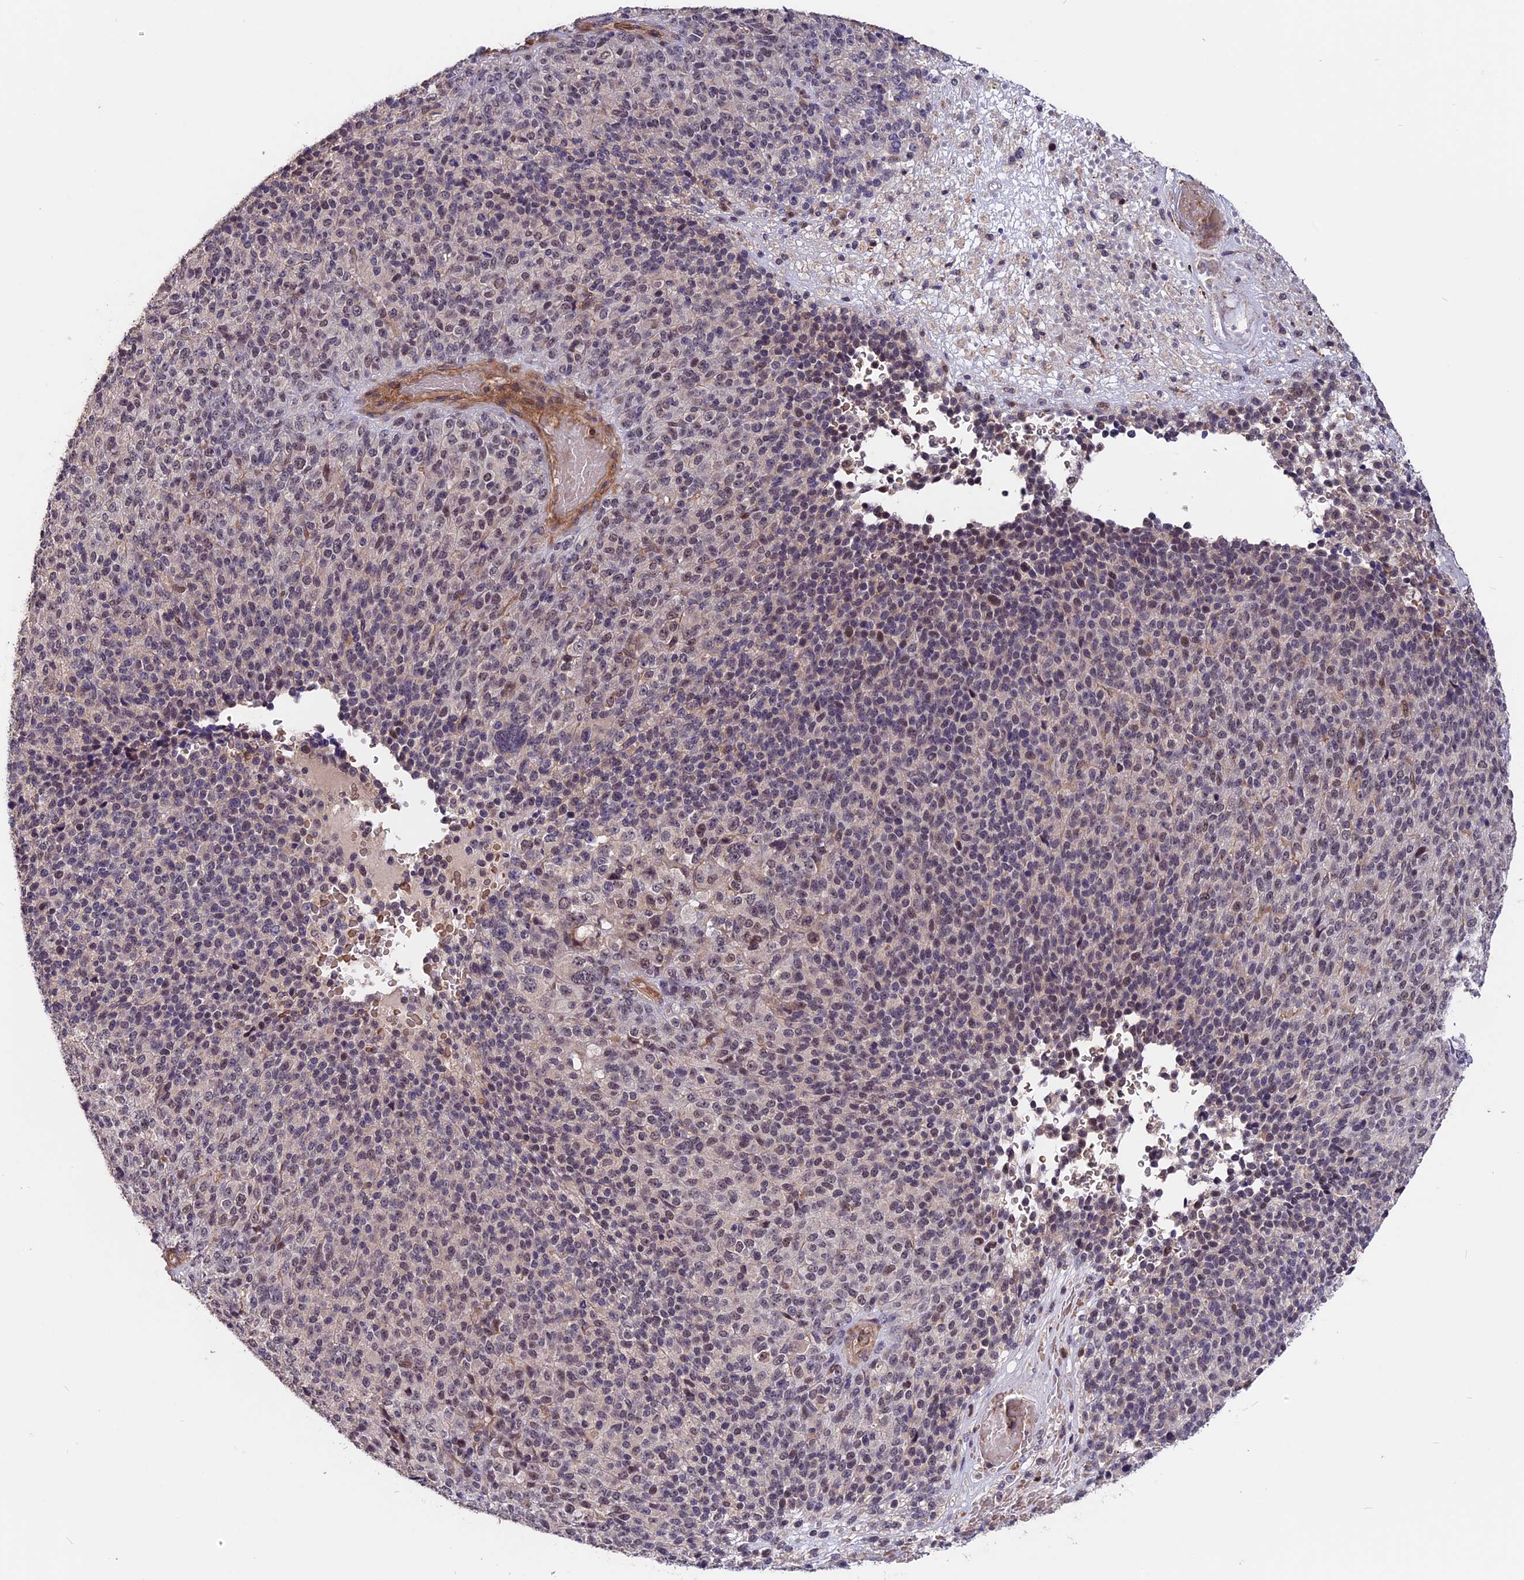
{"staining": {"intensity": "weak", "quantity": "<25%", "location": "nuclear"}, "tissue": "melanoma", "cell_type": "Tumor cells", "image_type": "cancer", "snomed": [{"axis": "morphology", "description": "Malignant melanoma, Metastatic site"}, {"axis": "topography", "description": "Brain"}], "caption": "This micrograph is of melanoma stained with immunohistochemistry to label a protein in brown with the nuclei are counter-stained blue. There is no staining in tumor cells.", "gene": "ZC3H10", "patient": {"sex": "female", "age": 56}}